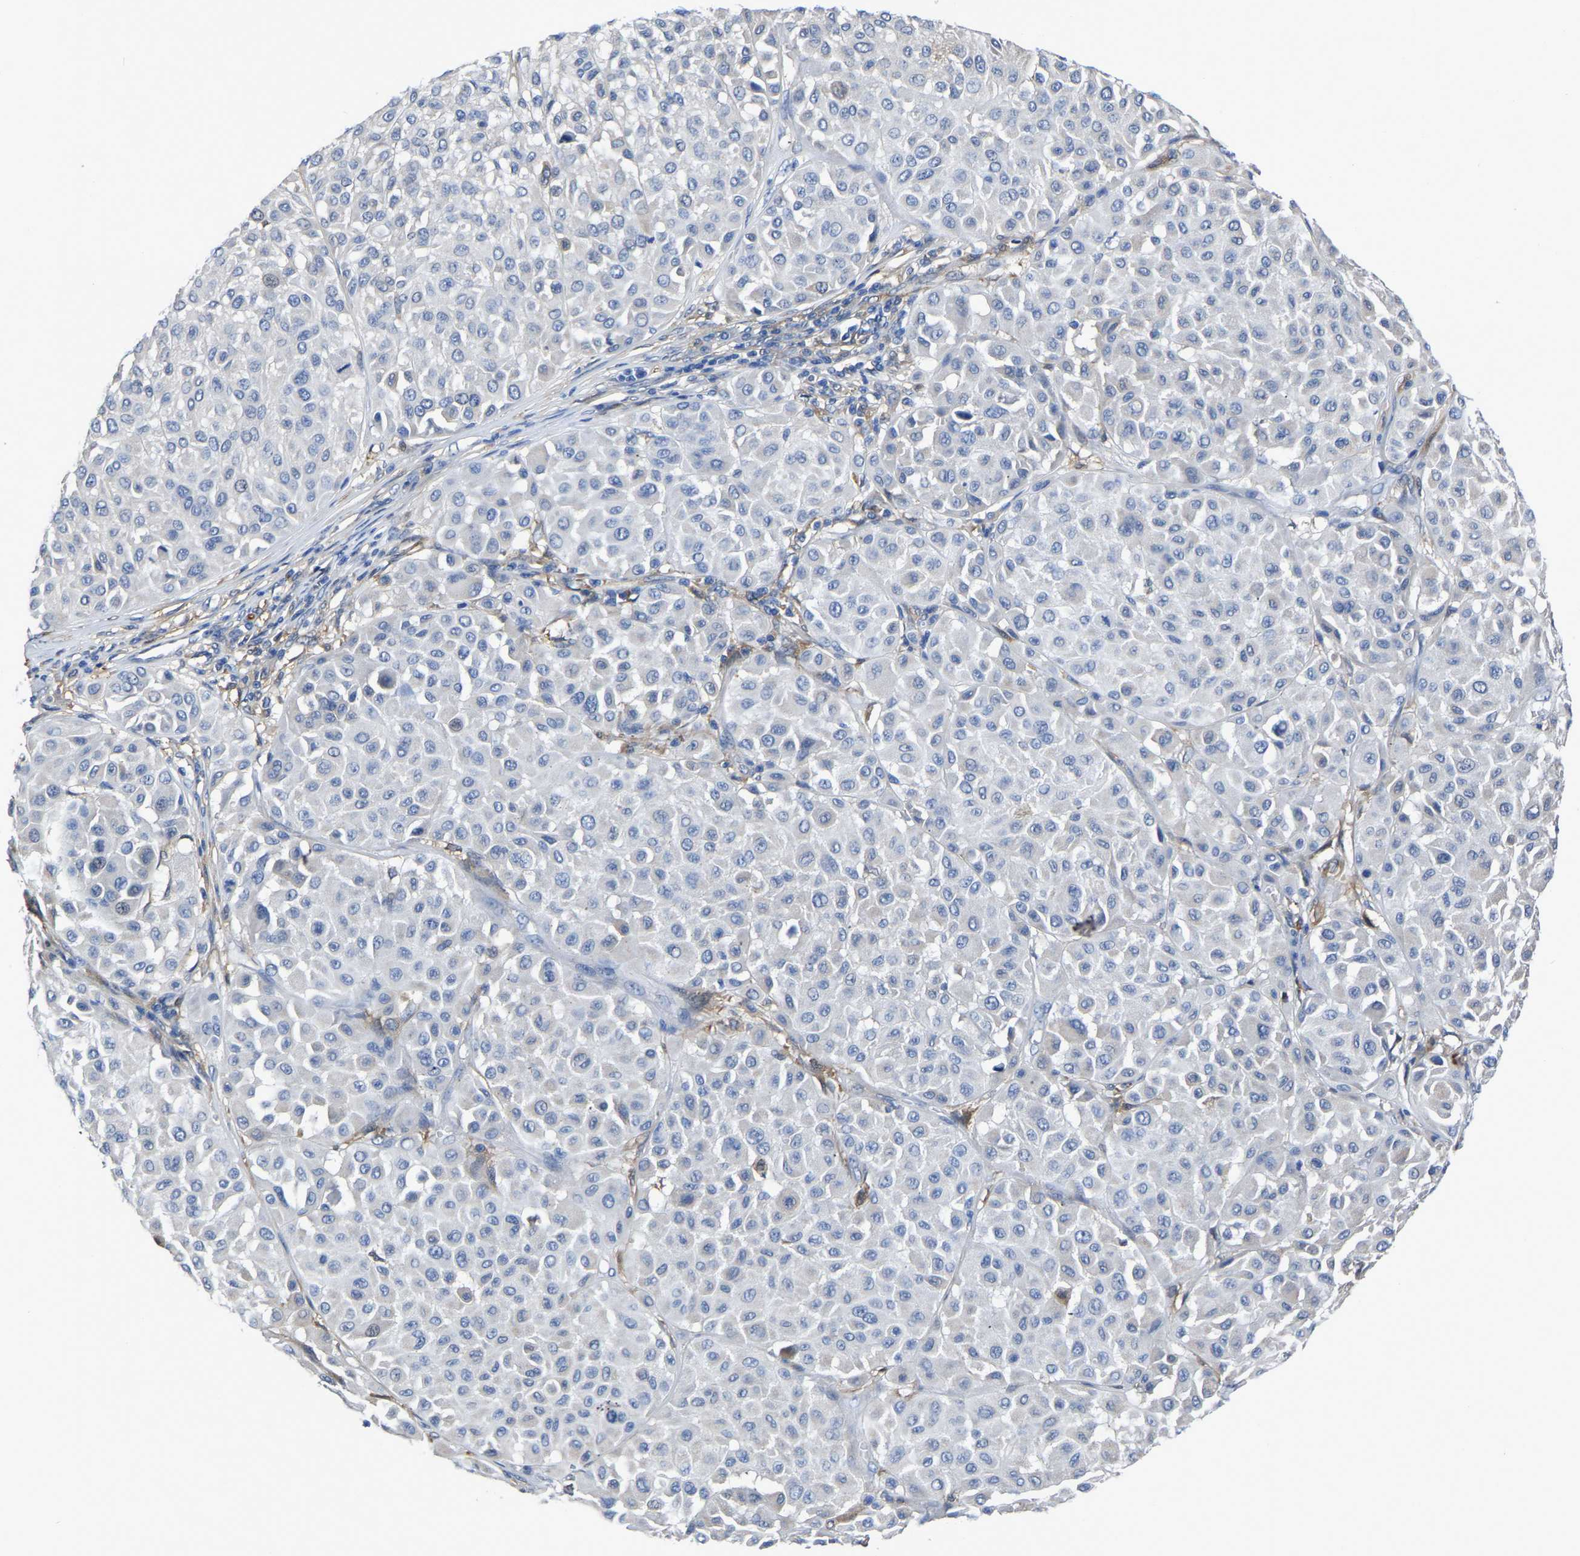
{"staining": {"intensity": "negative", "quantity": "none", "location": "none"}, "tissue": "melanoma", "cell_type": "Tumor cells", "image_type": "cancer", "snomed": [{"axis": "morphology", "description": "Malignant melanoma, Metastatic site"}, {"axis": "topography", "description": "Soft tissue"}], "caption": "Tumor cells show no significant expression in melanoma.", "gene": "ATG2B", "patient": {"sex": "male", "age": 41}}